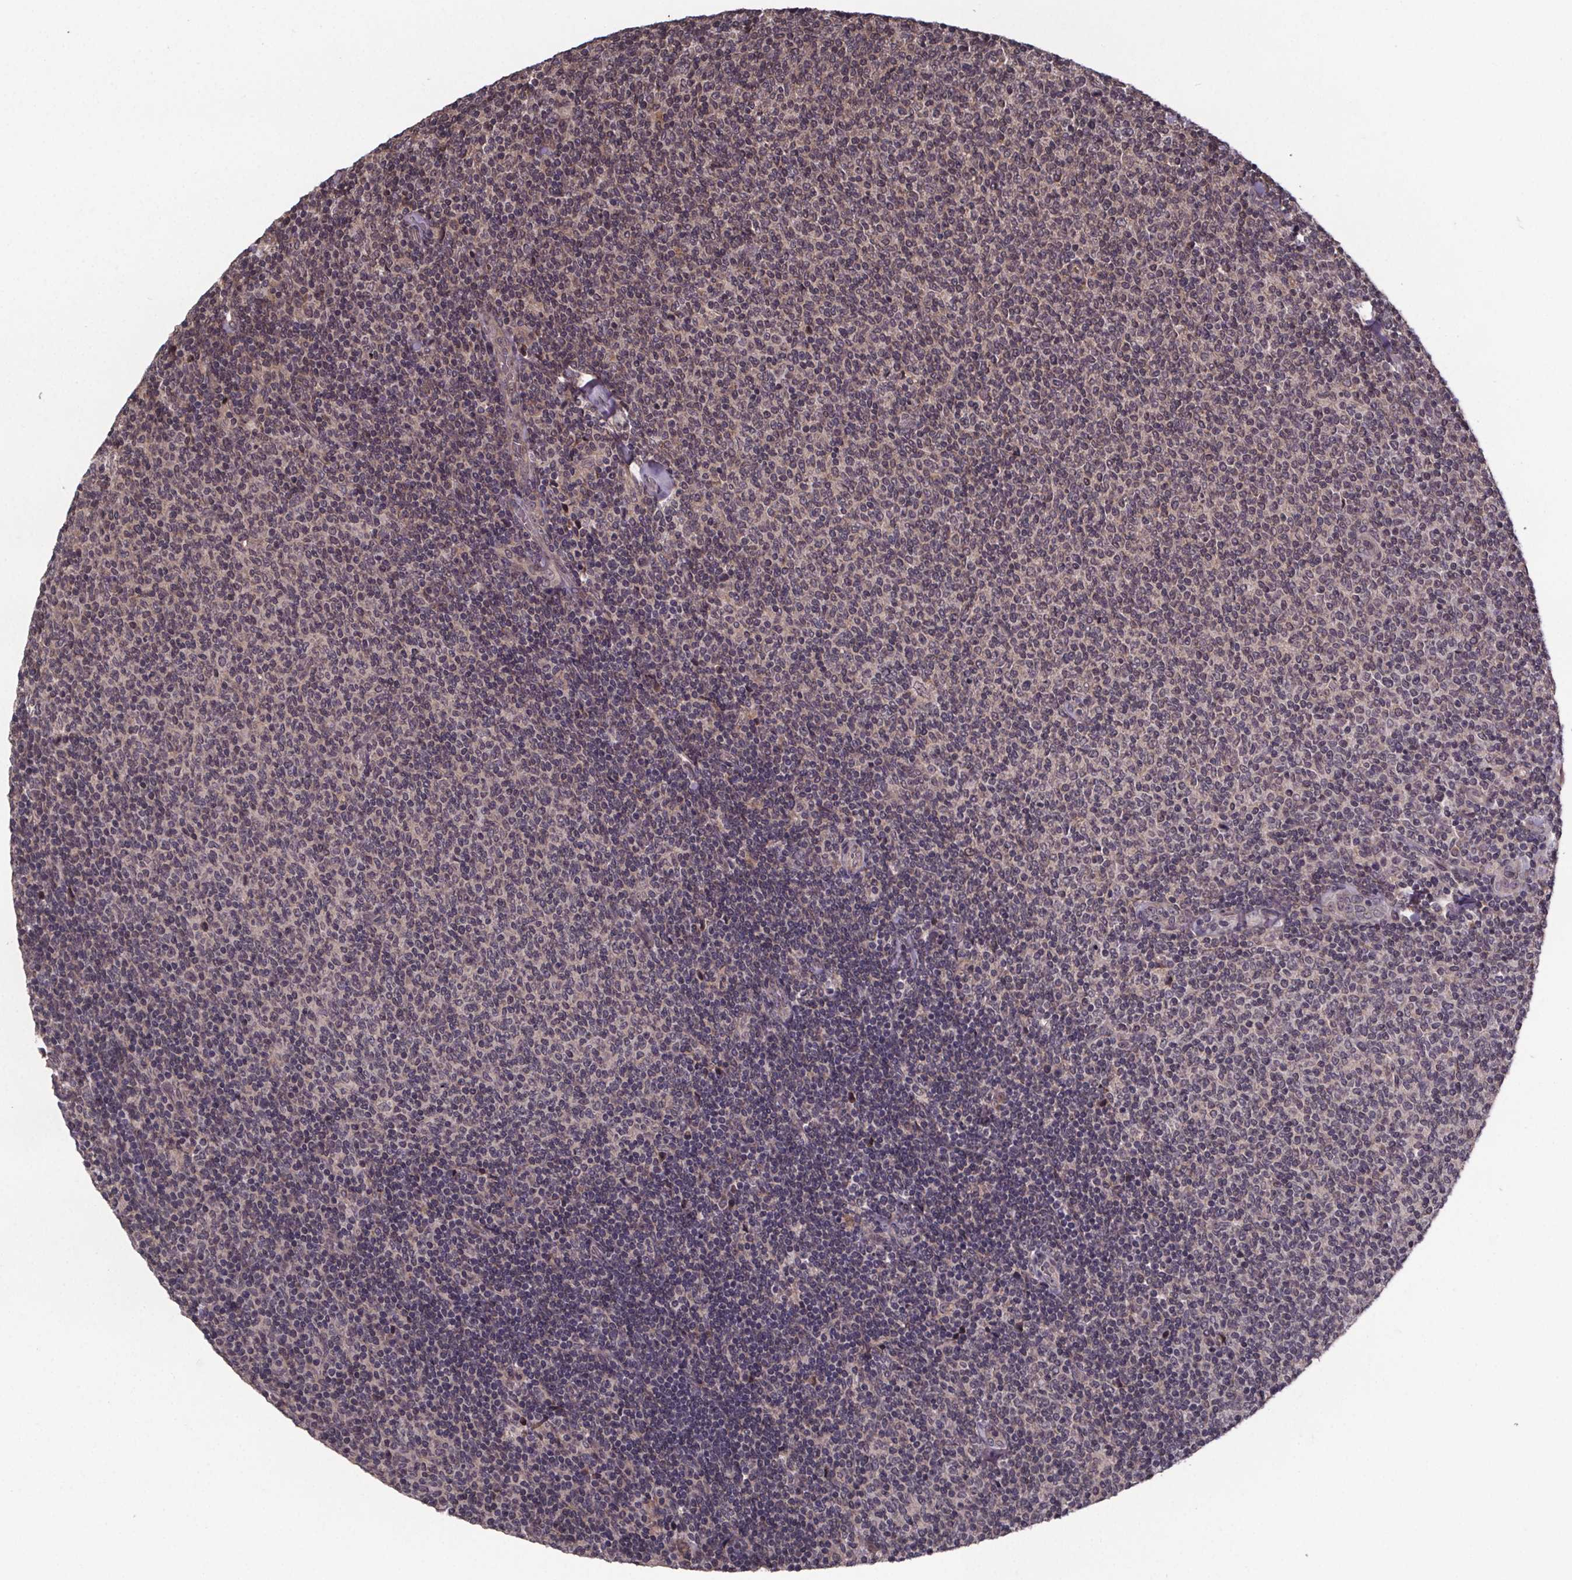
{"staining": {"intensity": "weak", "quantity": ">75%", "location": "cytoplasmic/membranous"}, "tissue": "lymphoma", "cell_type": "Tumor cells", "image_type": "cancer", "snomed": [{"axis": "morphology", "description": "Malignant lymphoma, non-Hodgkin's type, Low grade"}, {"axis": "topography", "description": "Lymph node"}], "caption": "Lymphoma stained for a protein (brown) reveals weak cytoplasmic/membranous positive positivity in approximately >75% of tumor cells.", "gene": "SAT1", "patient": {"sex": "male", "age": 52}}